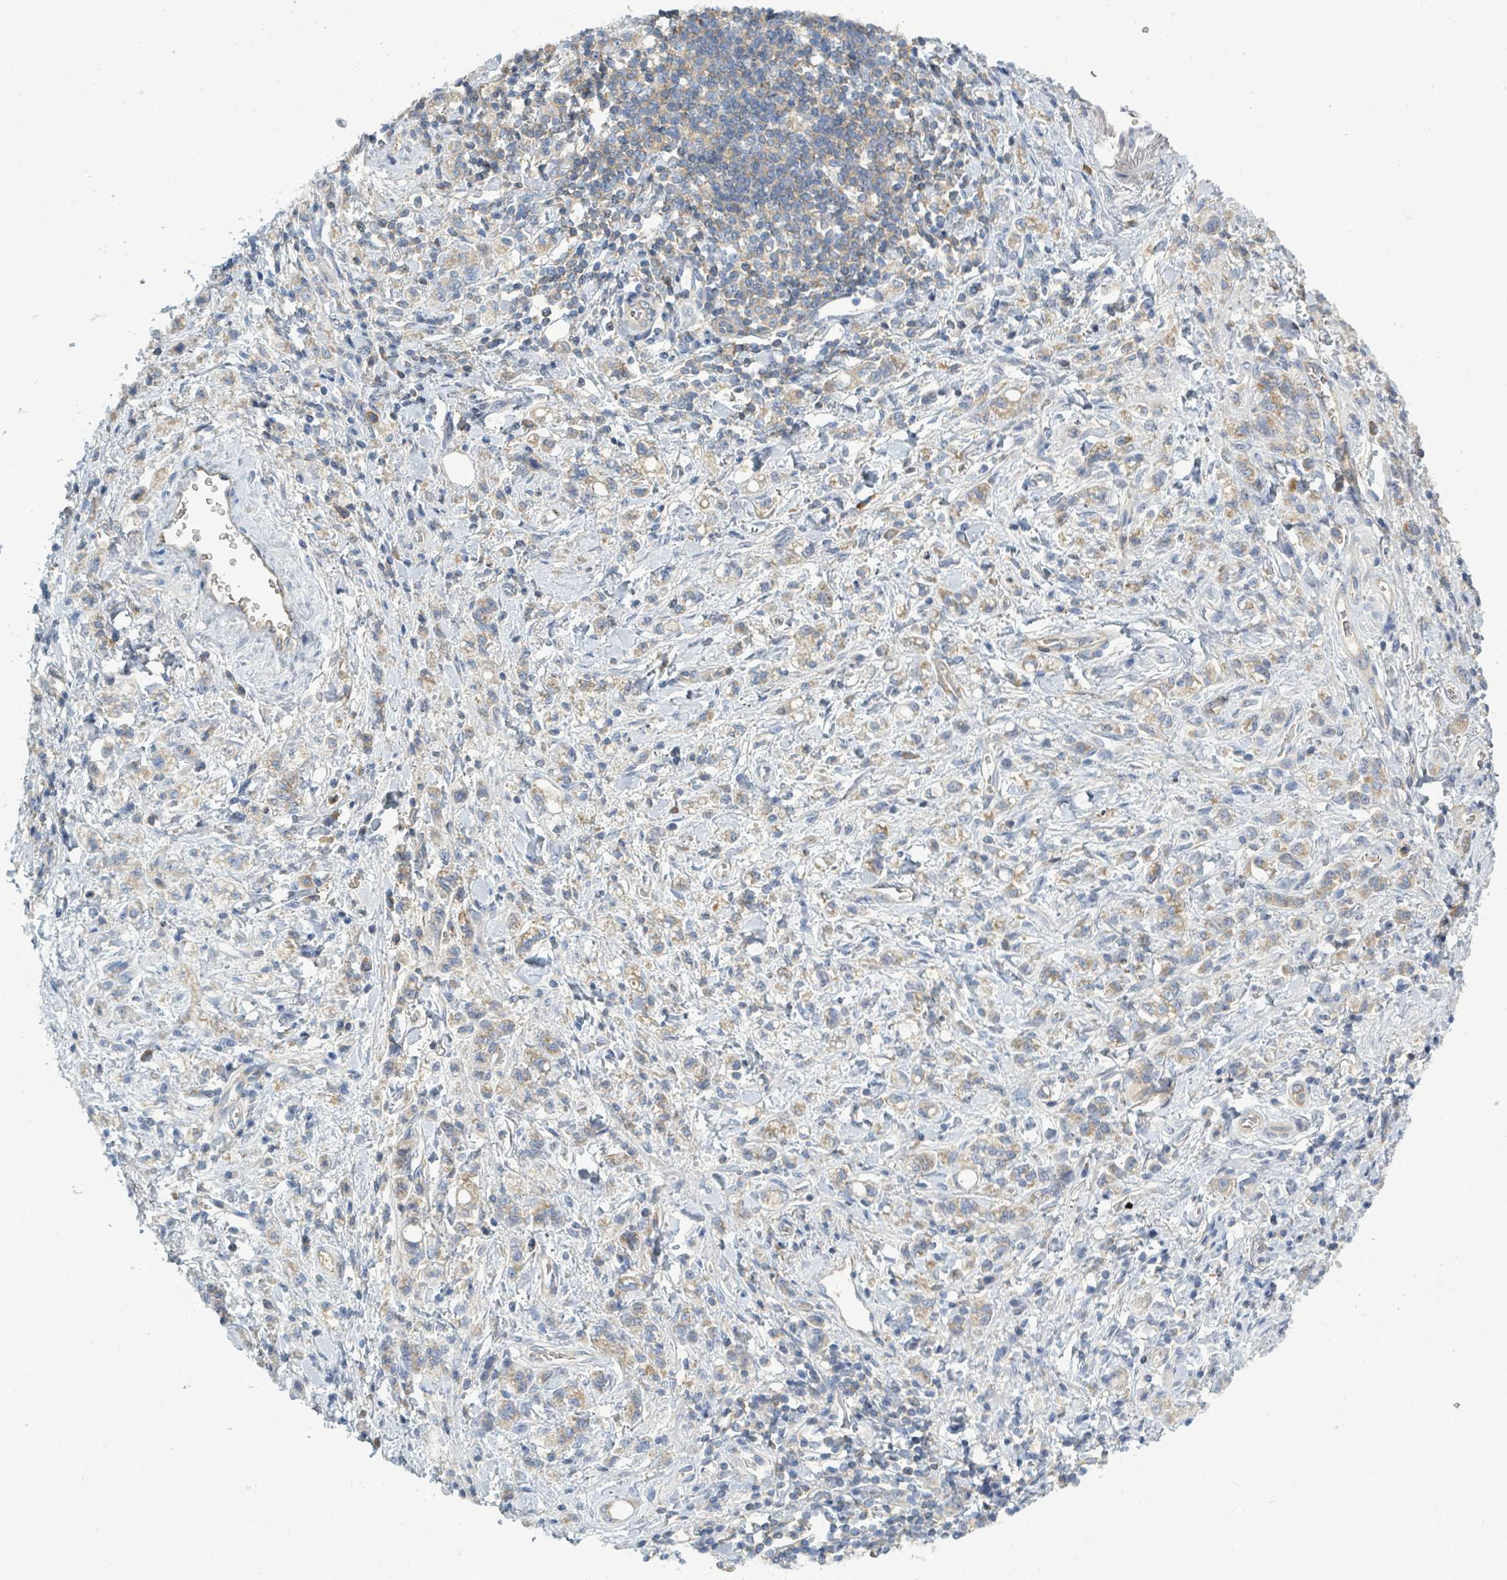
{"staining": {"intensity": "weak", "quantity": "<25%", "location": "cytoplasmic/membranous"}, "tissue": "stomach cancer", "cell_type": "Tumor cells", "image_type": "cancer", "snomed": [{"axis": "morphology", "description": "Adenocarcinoma, NOS"}, {"axis": "topography", "description": "Stomach"}], "caption": "High magnification brightfield microscopy of stomach adenocarcinoma stained with DAB (brown) and counterstained with hematoxylin (blue): tumor cells show no significant positivity.", "gene": "SLC25A23", "patient": {"sex": "male", "age": 77}}